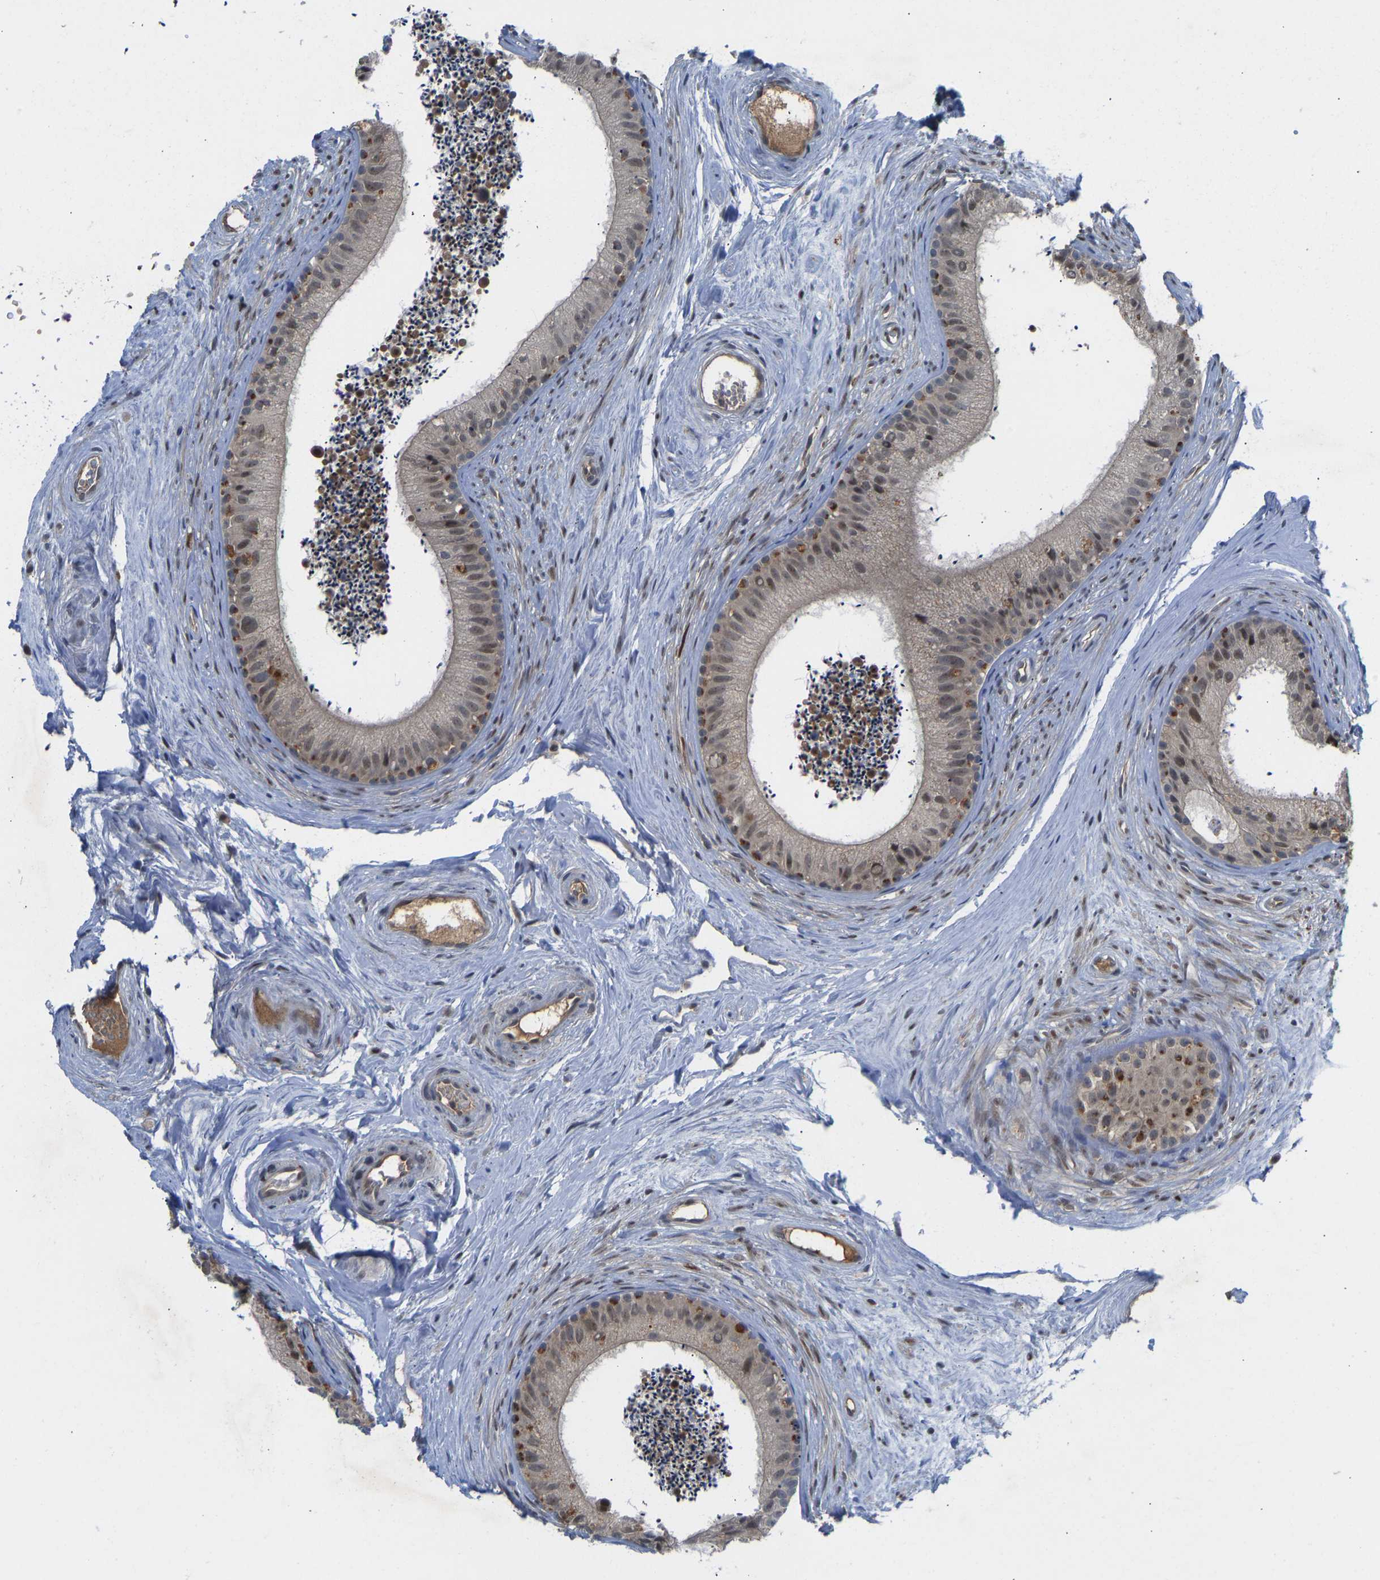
{"staining": {"intensity": "moderate", "quantity": "25%-75%", "location": "cytoplasmic/membranous,nuclear"}, "tissue": "epididymis", "cell_type": "Glandular cells", "image_type": "normal", "snomed": [{"axis": "morphology", "description": "Normal tissue, NOS"}, {"axis": "topography", "description": "Epididymis"}], "caption": "Protein expression analysis of normal epididymis reveals moderate cytoplasmic/membranous,nuclear expression in about 25%-75% of glandular cells. Immunohistochemistry (ihc) stains the protein of interest in brown and the nuclei are stained blue.", "gene": "ZNF251", "patient": {"sex": "male", "age": 56}}